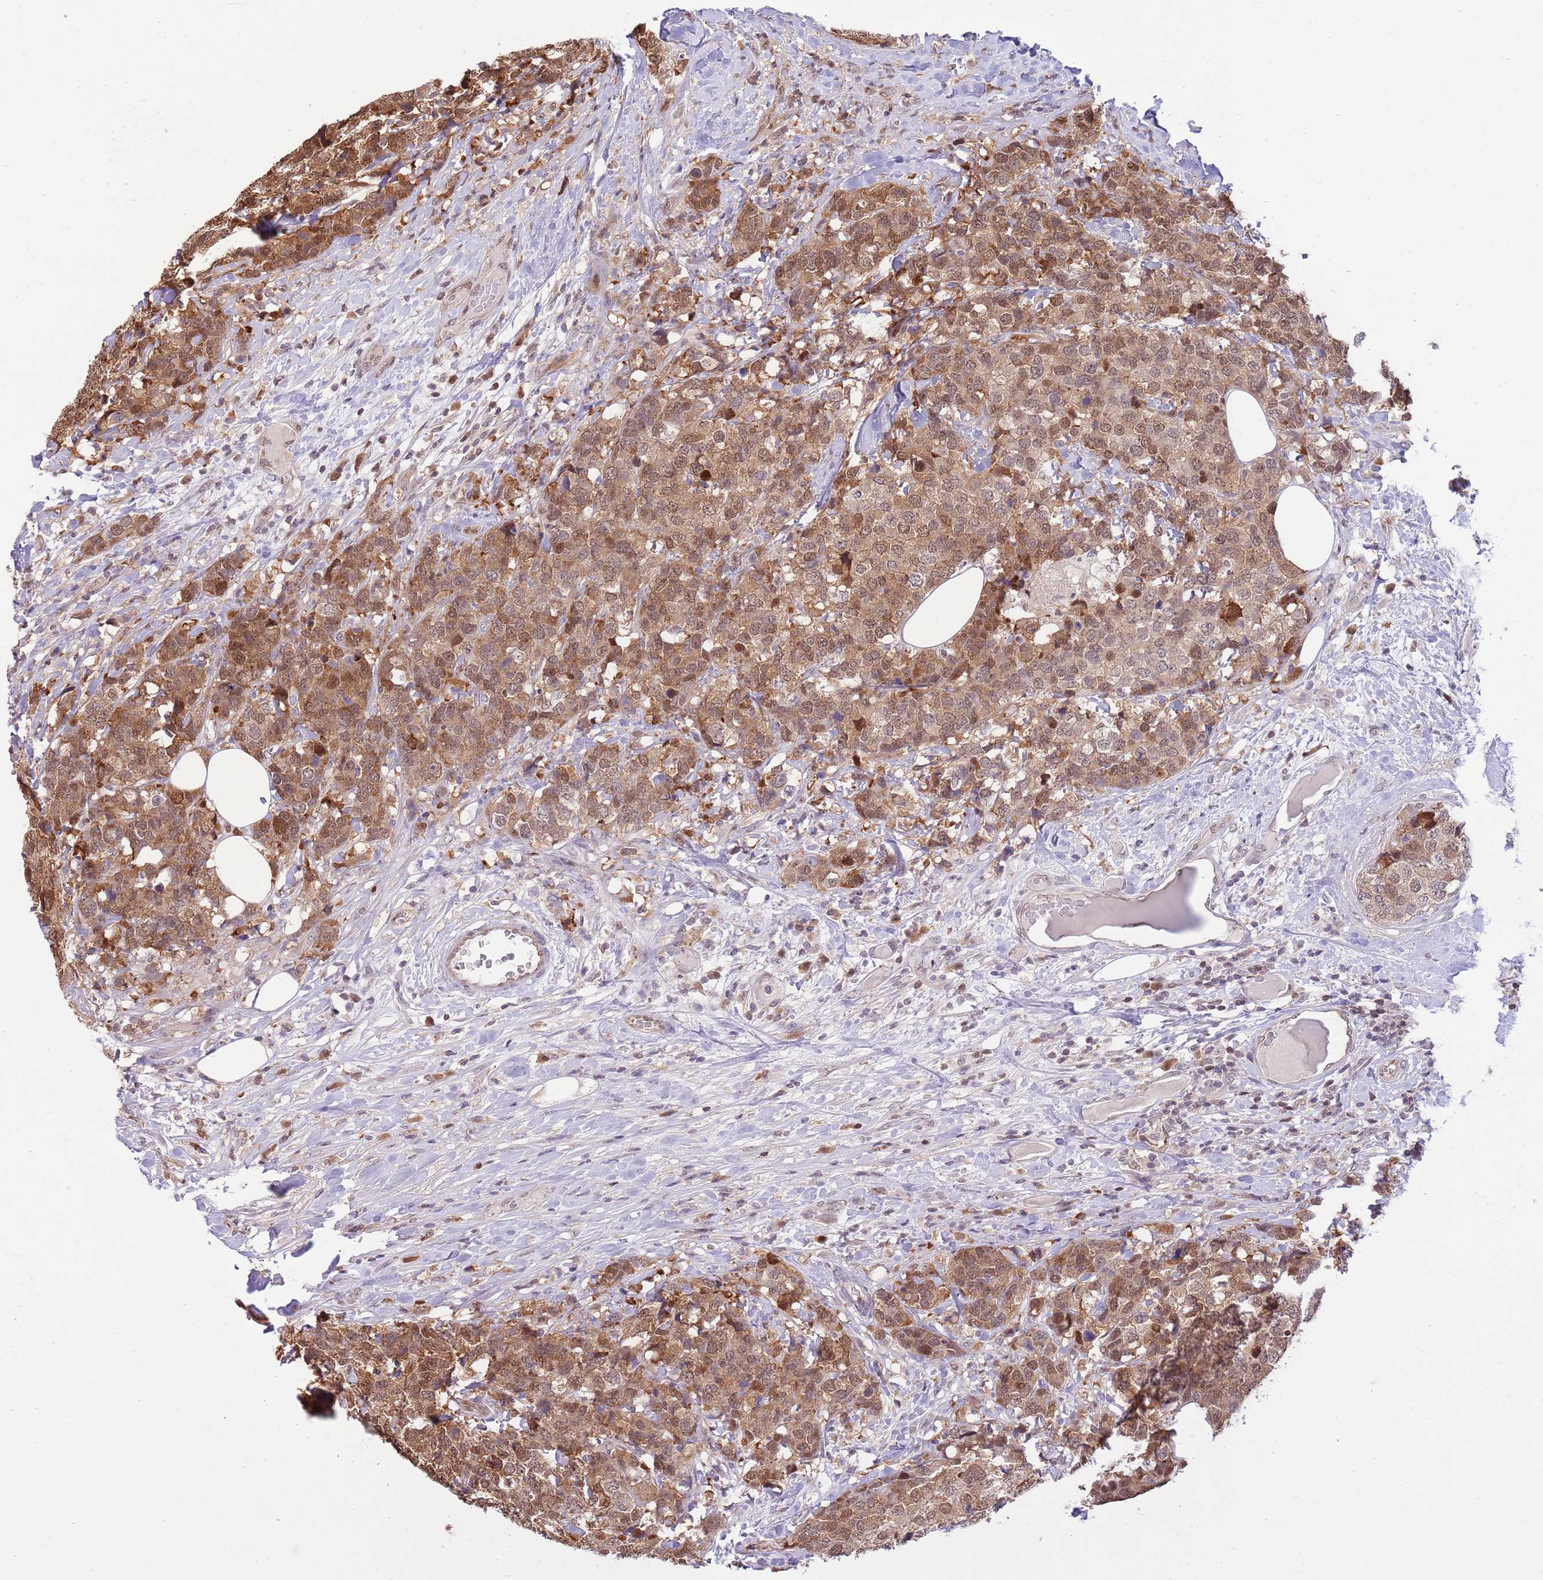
{"staining": {"intensity": "moderate", "quantity": ">75%", "location": "cytoplasmic/membranous,nuclear"}, "tissue": "breast cancer", "cell_type": "Tumor cells", "image_type": "cancer", "snomed": [{"axis": "morphology", "description": "Lobular carcinoma"}, {"axis": "topography", "description": "Breast"}], "caption": "Brown immunohistochemical staining in breast cancer (lobular carcinoma) shows moderate cytoplasmic/membranous and nuclear staining in approximately >75% of tumor cells.", "gene": "NSFL1C", "patient": {"sex": "female", "age": 59}}